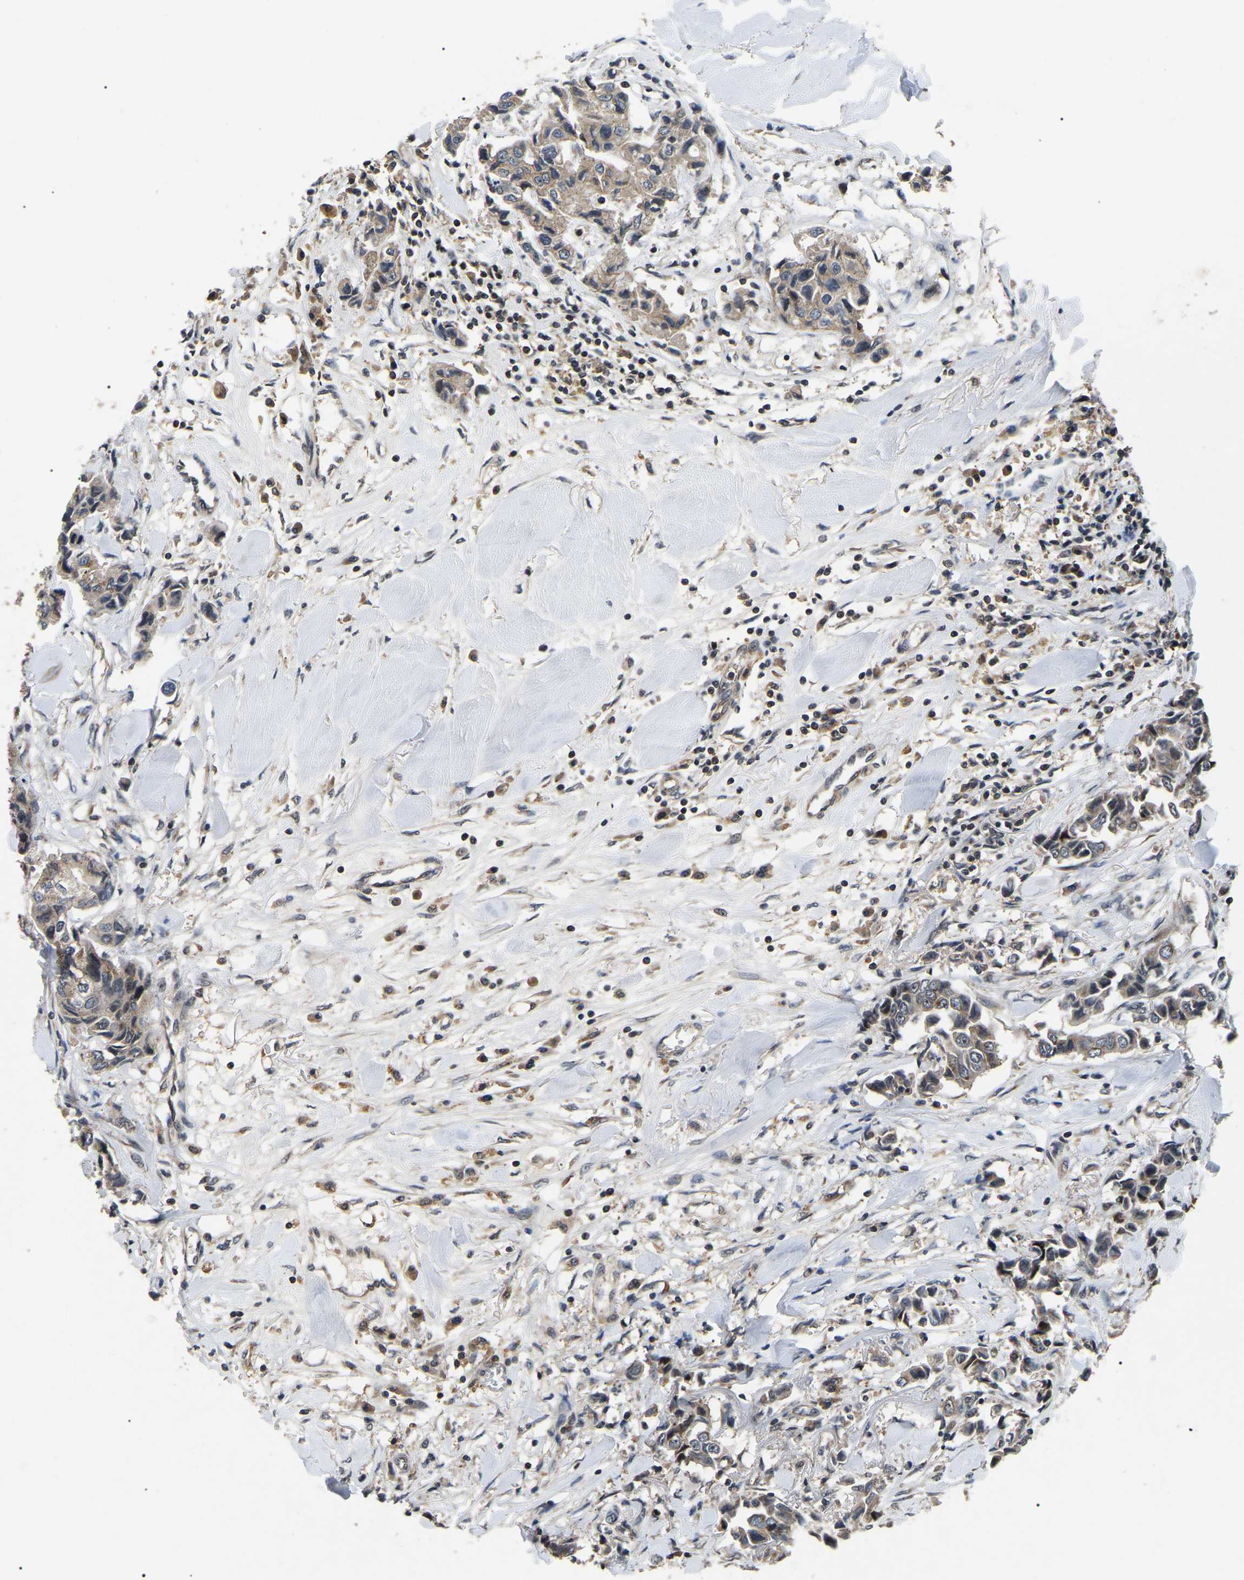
{"staining": {"intensity": "weak", "quantity": ">75%", "location": "cytoplasmic/membranous"}, "tissue": "breast cancer", "cell_type": "Tumor cells", "image_type": "cancer", "snomed": [{"axis": "morphology", "description": "Duct carcinoma"}, {"axis": "topography", "description": "Breast"}], "caption": "DAB immunohistochemical staining of human breast cancer (intraductal carcinoma) displays weak cytoplasmic/membranous protein staining in about >75% of tumor cells. The protein is shown in brown color, while the nuclei are stained blue.", "gene": "RBM28", "patient": {"sex": "female", "age": 80}}